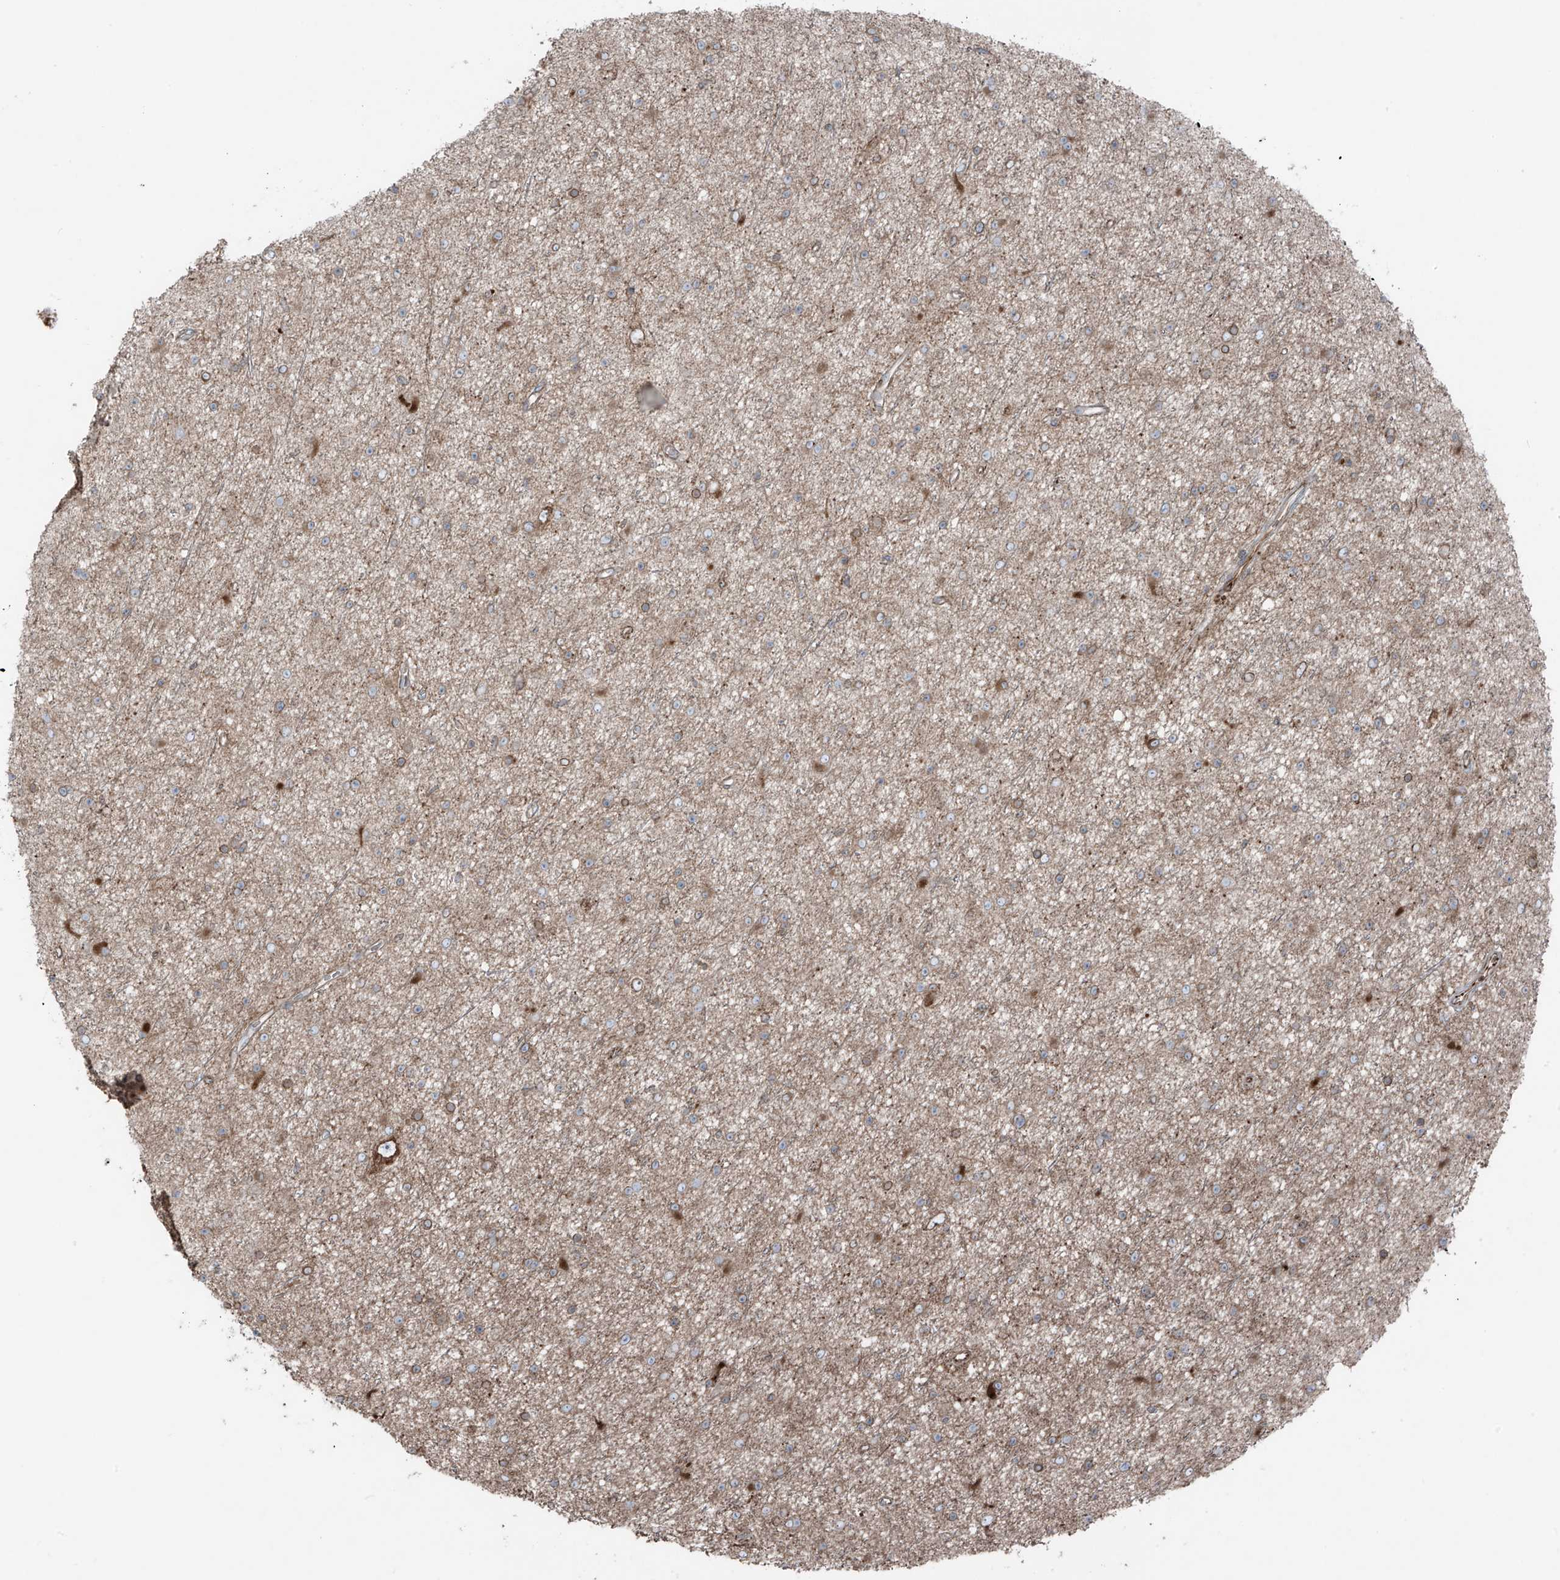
{"staining": {"intensity": "moderate", "quantity": ">75%", "location": "cytoplasmic/membranous"}, "tissue": "glioma", "cell_type": "Tumor cells", "image_type": "cancer", "snomed": [{"axis": "morphology", "description": "Glioma, malignant, Low grade"}, {"axis": "topography", "description": "Cerebral cortex"}], "caption": "Immunohistochemical staining of glioma displays medium levels of moderate cytoplasmic/membranous protein staining in about >75% of tumor cells.", "gene": "ERLEC1", "patient": {"sex": "female", "age": 39}}